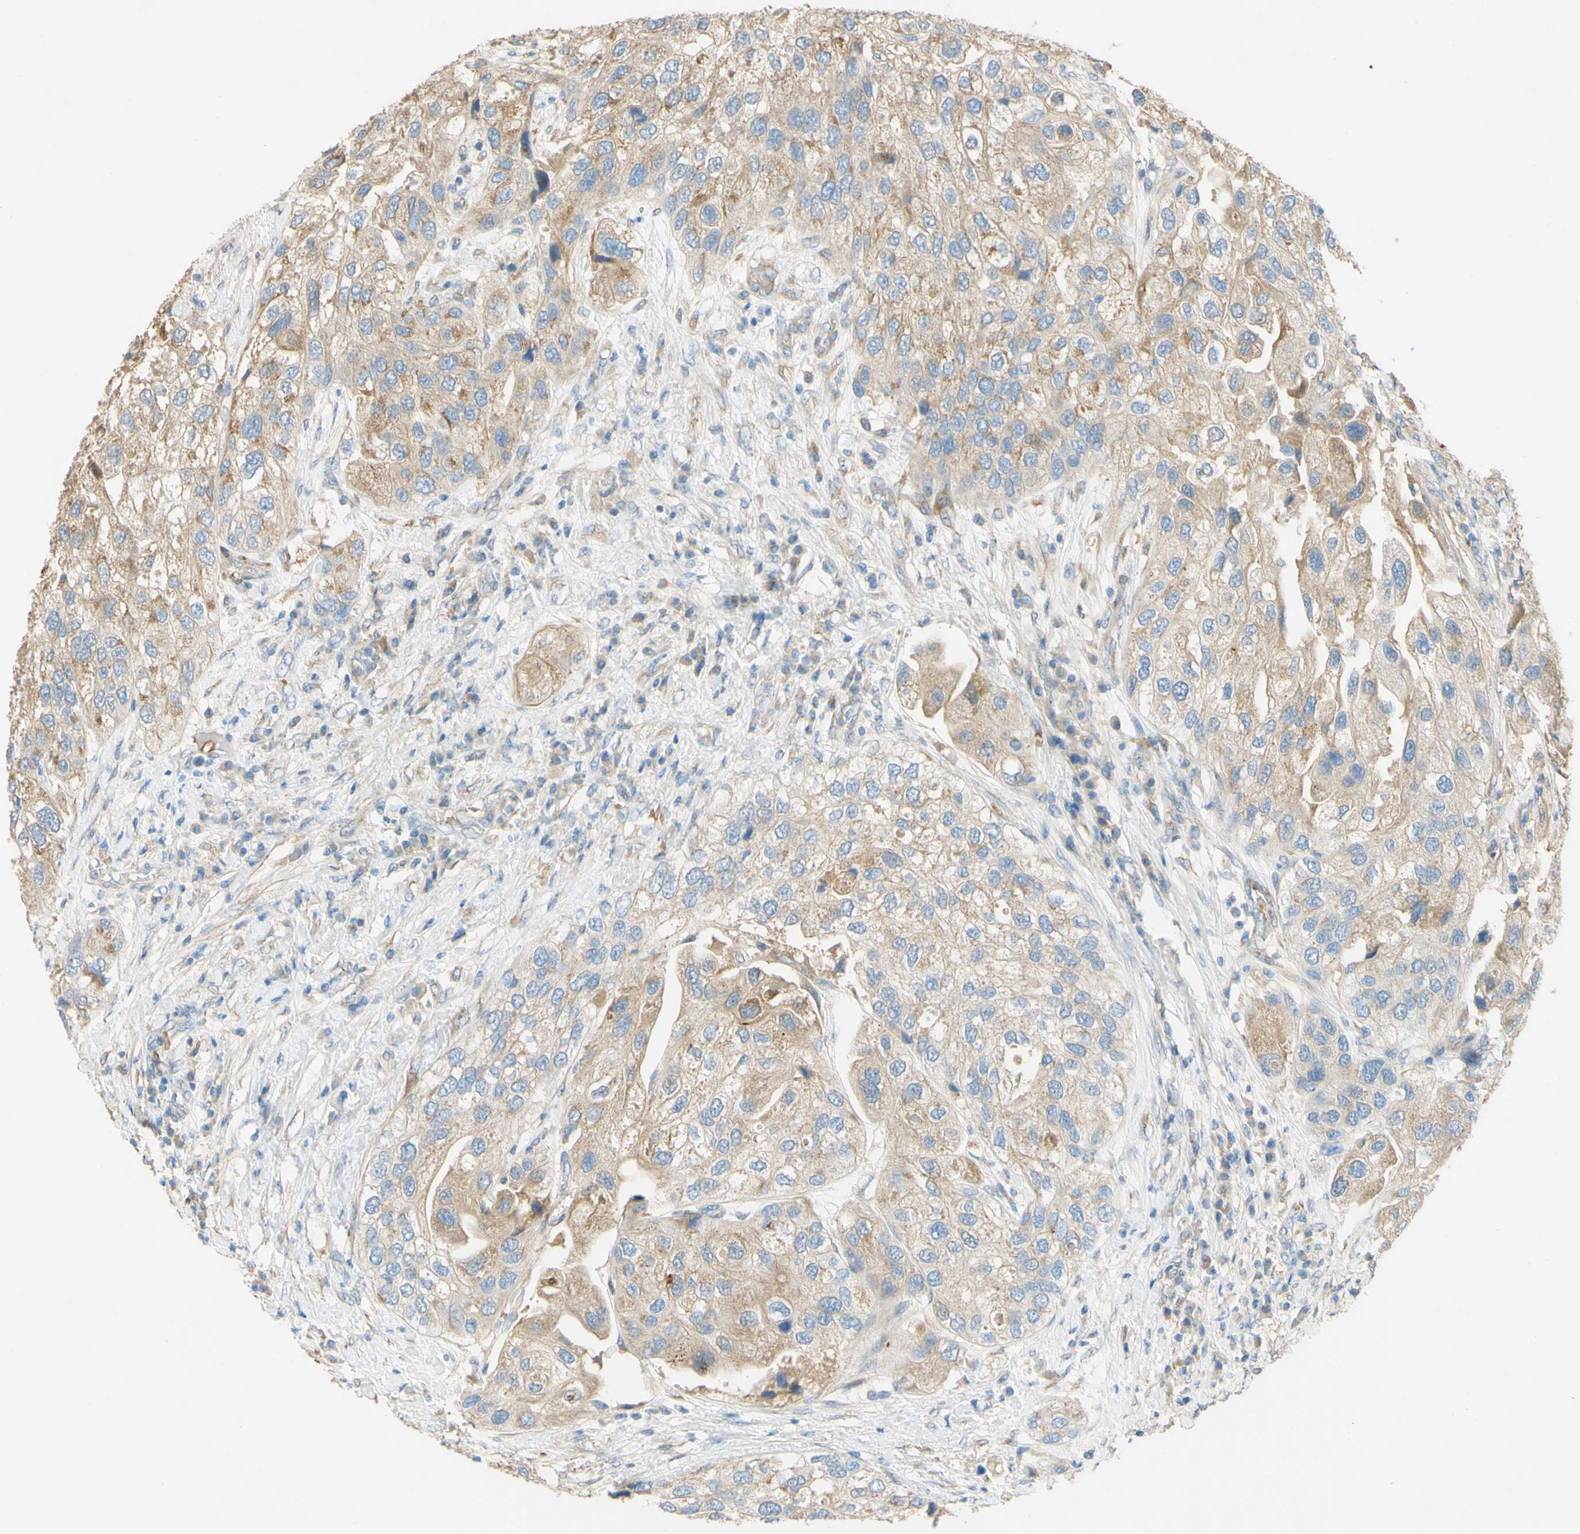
{"staining": {"intensity": "moderate", "quantity": ">75%", "location": "cytoplasmic/membranous"}, "tissue": "urothelial cancer", "cell_type": "Tumor cells", "image_type": "cancer", "snomed": [{"axis": "morphology", "description": "Urothelial carcinoma, High grade"}, {"axis": "topography", "description": "Urinary bladder"}], "caption": "Protein staining displays moderate cytoplasmic/membranous positivity in approximately >75% of tumor cells in urothelial cancer. The staining was performed using DAB to visualize the protein expression in brown, while the nuclei were stained in blue with hematoxylin (Magnification: 20x).", "gene": "DKK3", "patient": {"sex": "female", "age": 64}}